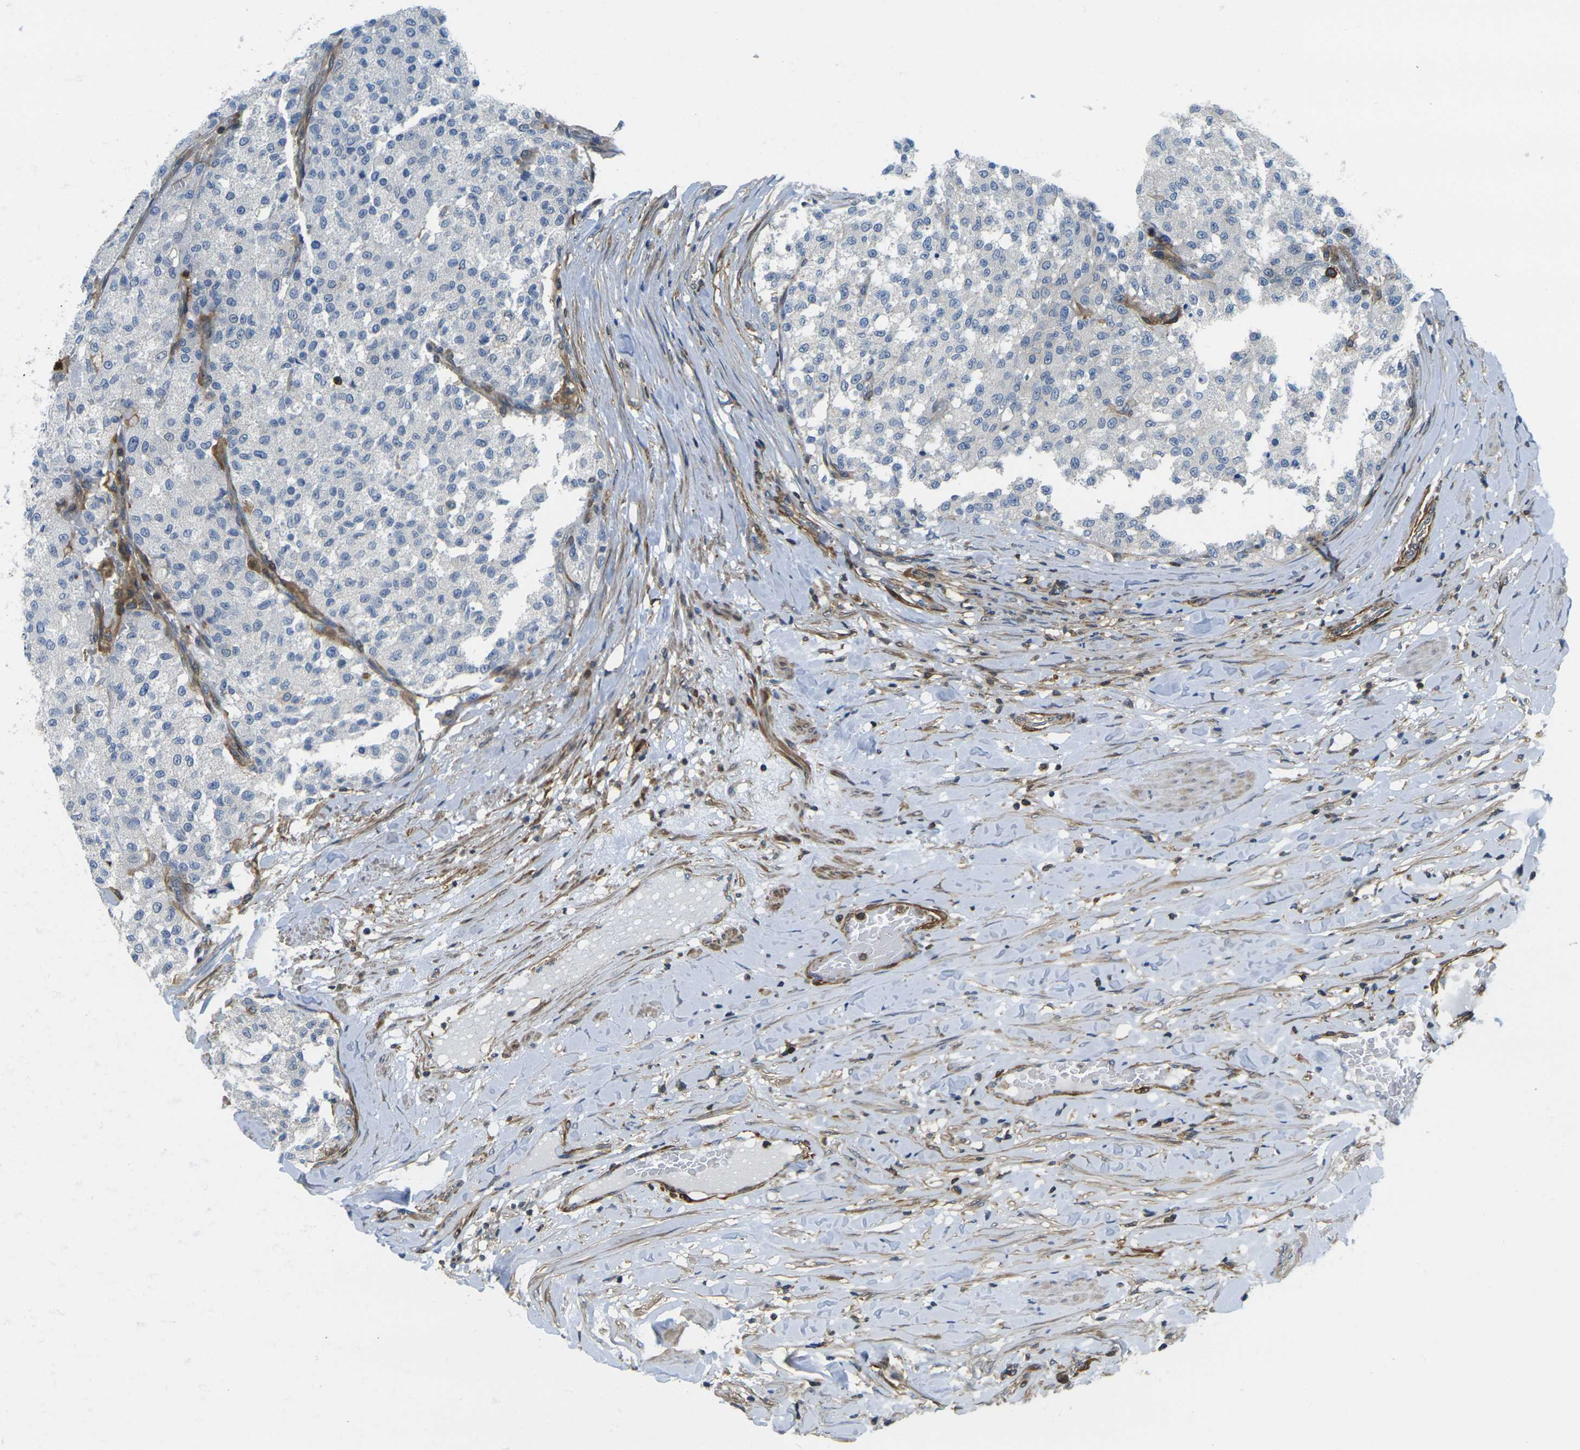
{"staining": {"intensity": "negative", "quantity": "none", "location": "none"}, "tissue": "testis cancer", "cell_type": "Tumor cells", "image_type": "cancer", "snomed": [{"axis": "morphology", "description": "Seminoma, NOS"}, {"axis": "topography", "description": "Testis"}], "caption": "A photomicrograph of seminoma (testis) stained for a protein shows no brown staining in tumor cells.", "gene": "LASP1", "patient": {"sex": "male", "age": 59}}